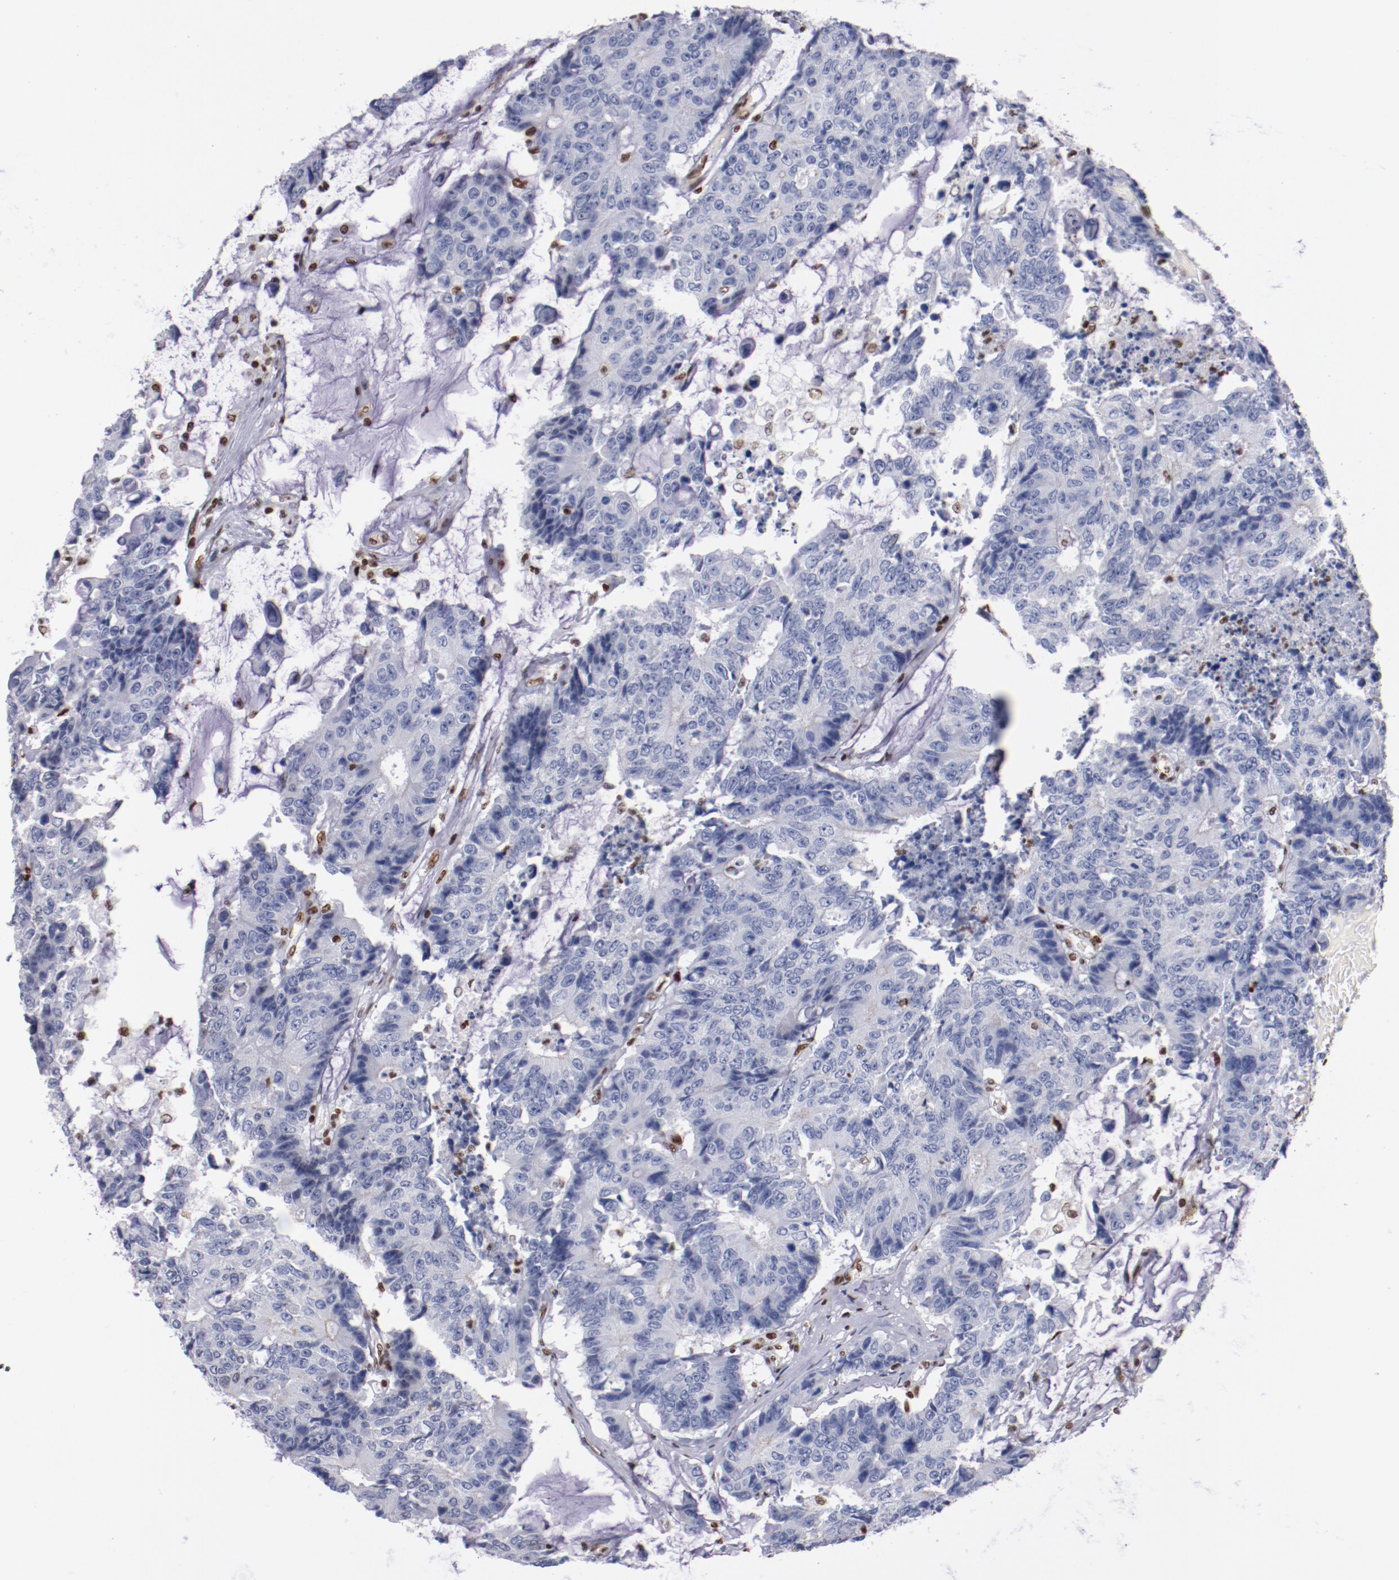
{"staining": {"intensity": "weak", "quantity": "<25%", "location": "nuclear"}, "tissue": "colorectal cancer", "cell_type": "Tumor cells", "image_type": "cancer", "snomed": [{"axis": "morphology", "description": "Adenocarcinoma, NOS"}, {"axis": "topography", "description": "Colon"}], "caption": "A histopathology image of adenocarcinoma (colorectal) stained for a protein displays no brown staining in tumor cells. Nuclei are stained in blue.", "gene": "IFI16", "patient": {"sex": "female", "age": 86}}